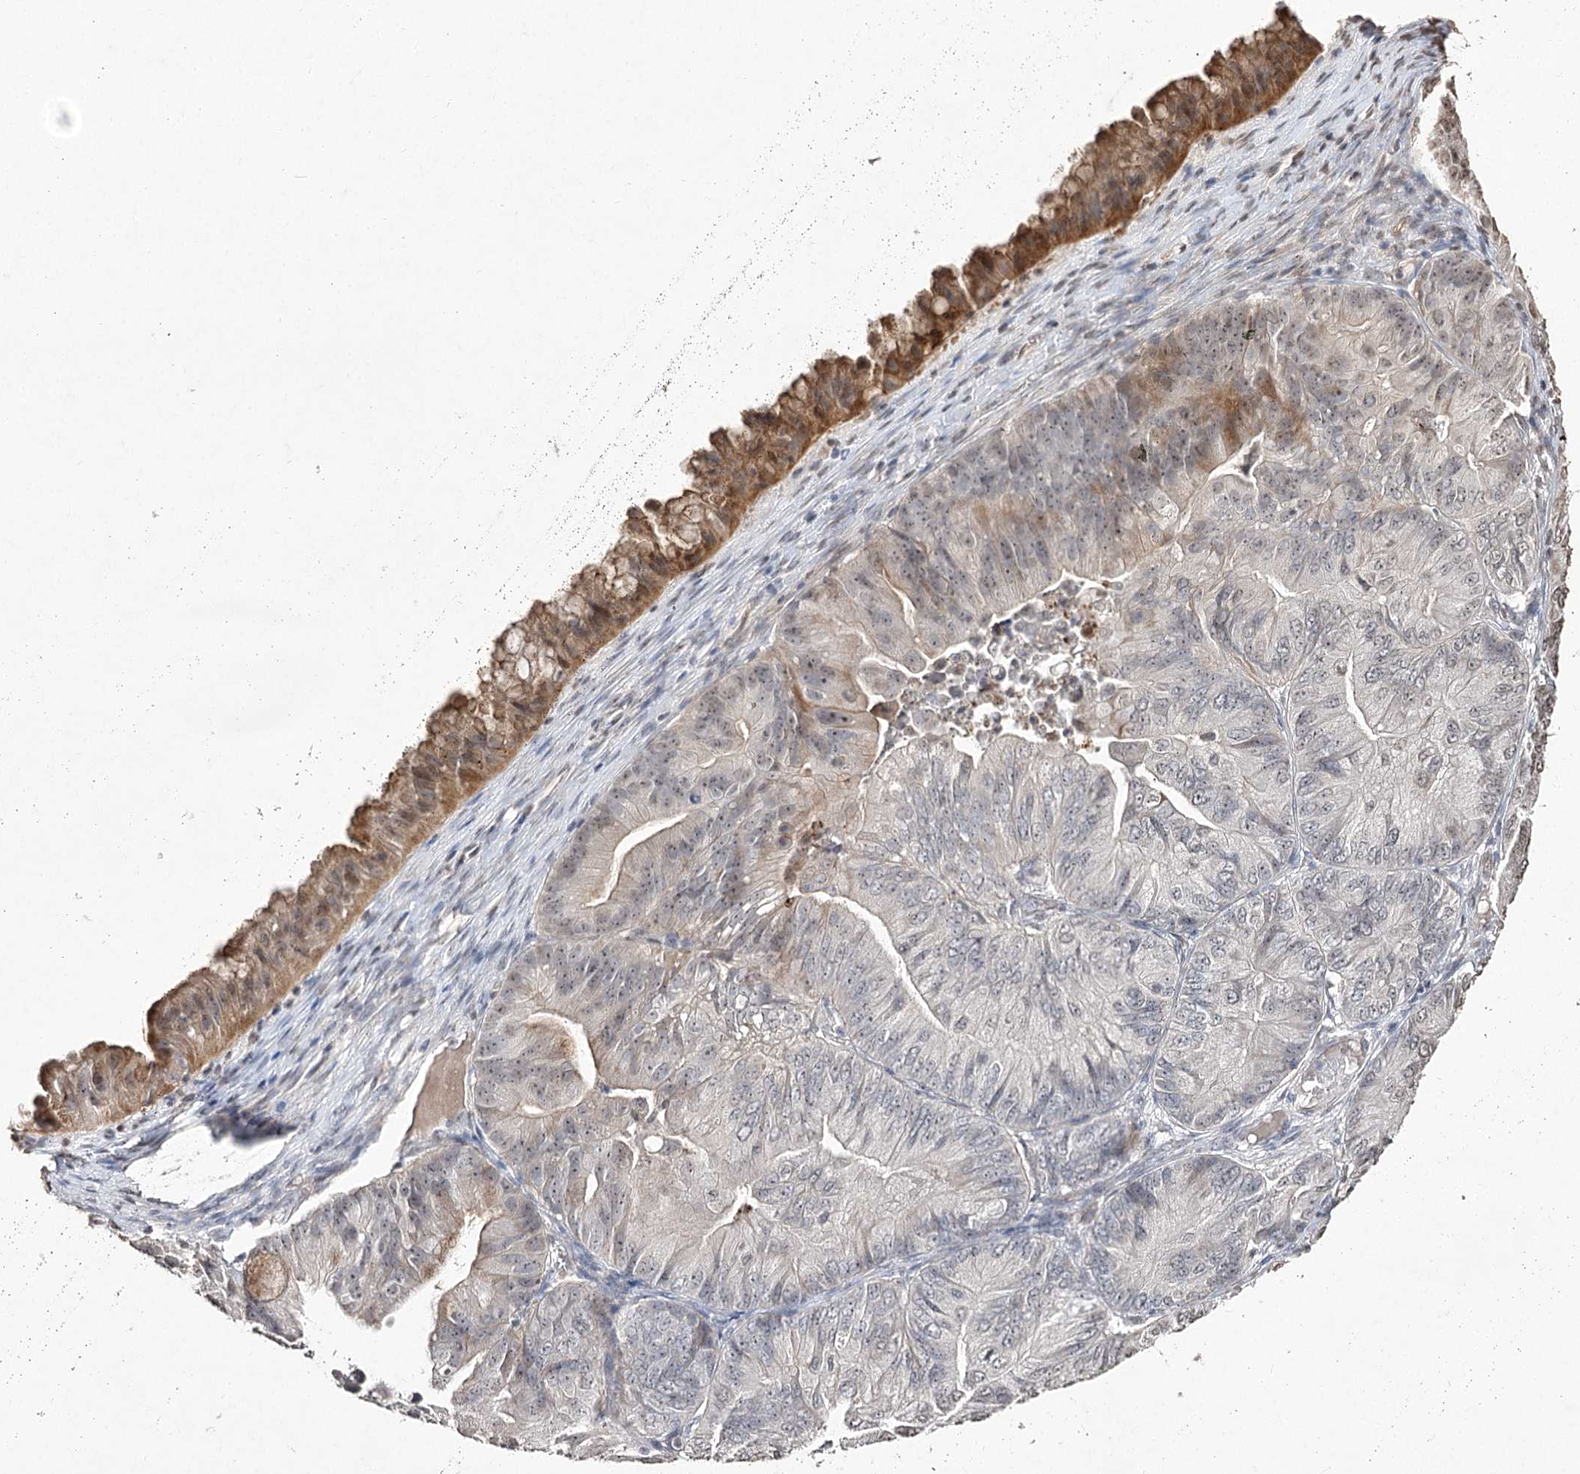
{"staining": {"intensity": "weak", "quantity": "<25%", "location": "cytoplasmic/membranous"}, "tissue": "ovarian cancer", "cell_type": "Tumor cells", "image_type": "cancer", "snomed": [{"axis": "morphology", "description": "Cystadenocarcinoma, mucinous, NOS"}, {"axis": "topography", "description": "Ovary"}], "caption": "An immunohistochemistry micrograph of ovarian cancer (mucinous cystadenocarcinoma) is shown. There is no staining in tumor cells of ovarian cancer (mucinous cystadenocarcinoma).", "gene": "DMXL1", "patient": {"sex": "female", "age": 61}}